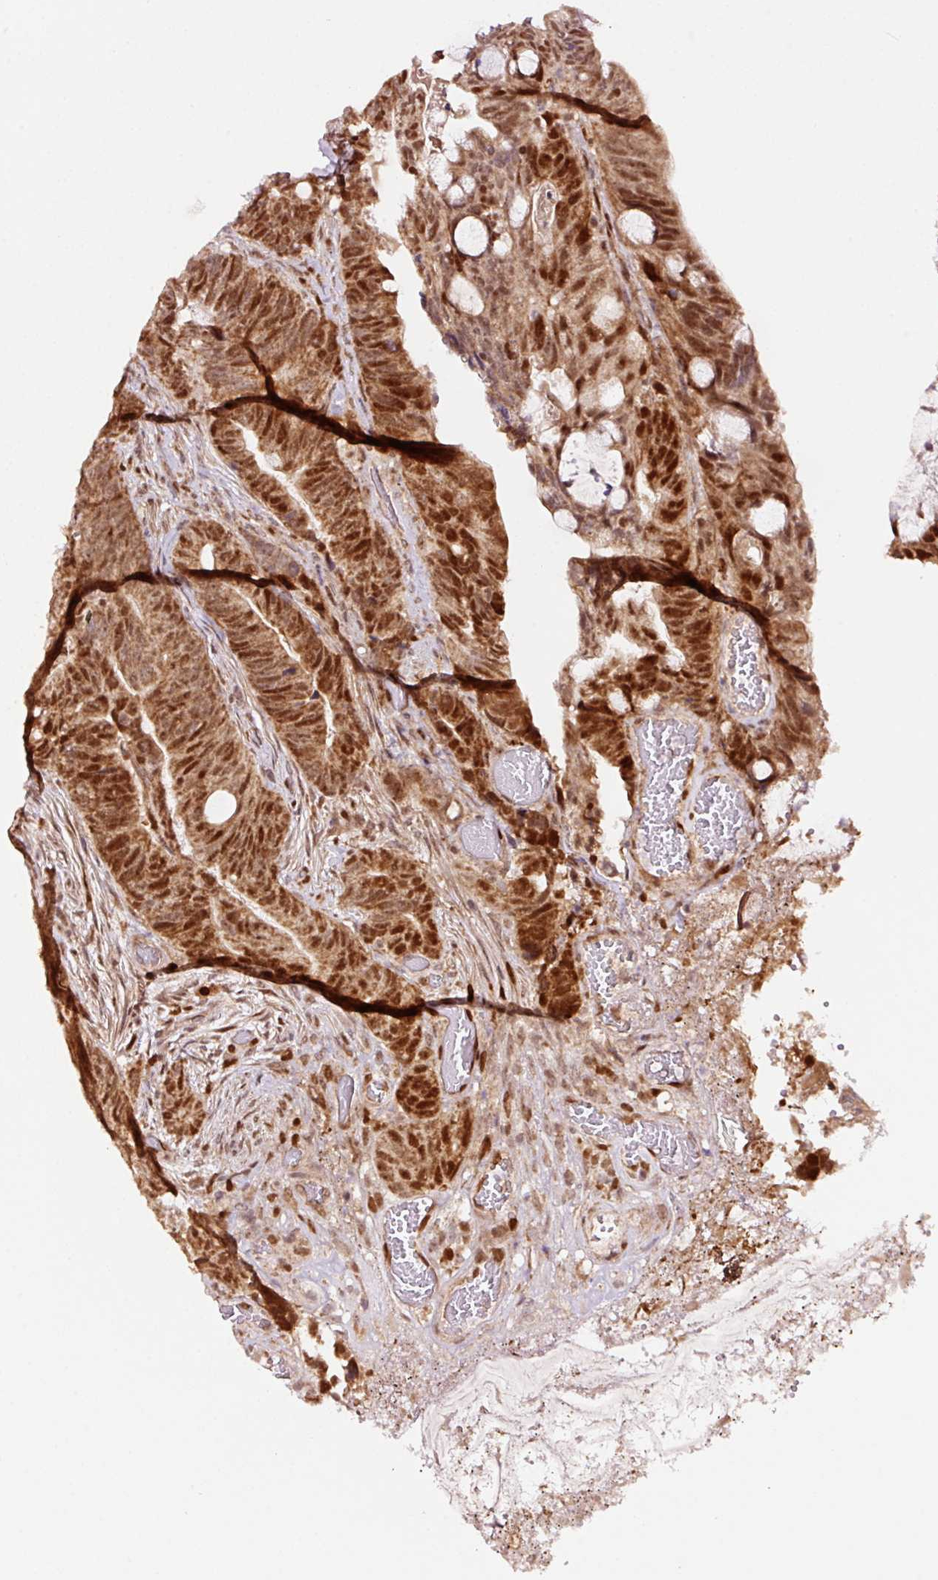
{"staining": {"intensity": "strong", "quantity": ">75%", "location": "nuclear"}, "tissue": "colorectal cancer", "cell_type": "Tumor cells", "image_type": "cancer", "snomed": [{"axis": "morphology", "description": "Adenocarcinoma, NOS"}, {"axis": "topography", "description": "Colon"}], "caption": "This image demonstrates immunohistochemistry staining of human adenocarcinoma (colorectal), with high strong nuclear staining in approximately >75% of tumor cells.", "gene": "RFC4", "patient": {"sex": "female", "age": 82}}